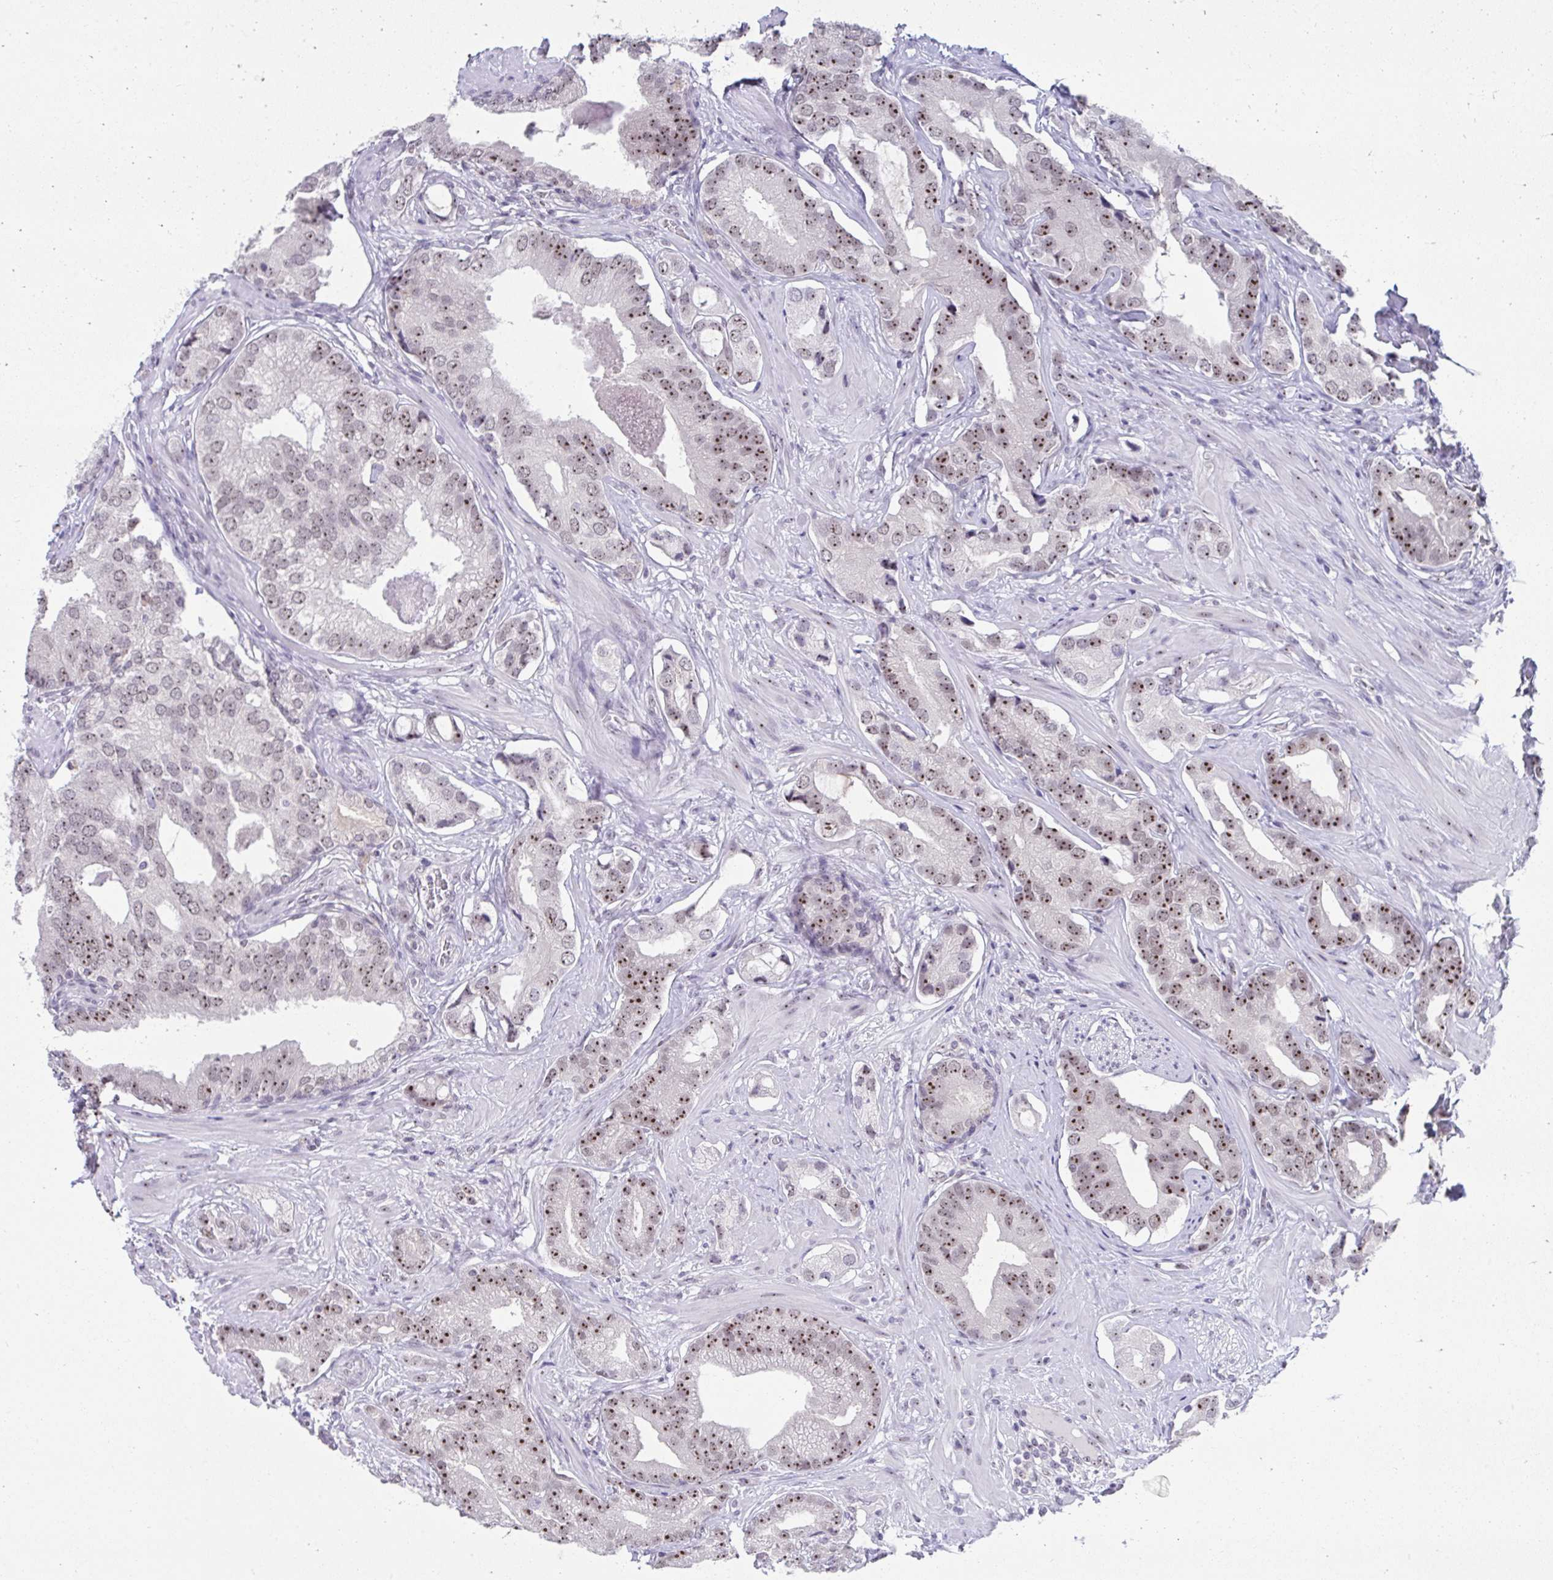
{"staining": {"intensity": "moderate", "quantity": ">75%", "location": "nuclear"}, "tissue": "prostate cancer", "cell_type": "Tumor cells", "image_type": "cancer", "snomed": [{"axis": "morphology", "description": "Adenocarcinoma, Low grade"}, {"axis": "topography", "description": "Prostate"}], "caption": "A brown stain labels moderate nuclear staining of a protein in human prostate adenocarcinoma (low-grade) tumor cells.", "gene": "HIRA", "patient": {"sex": "male", "age": 61}}